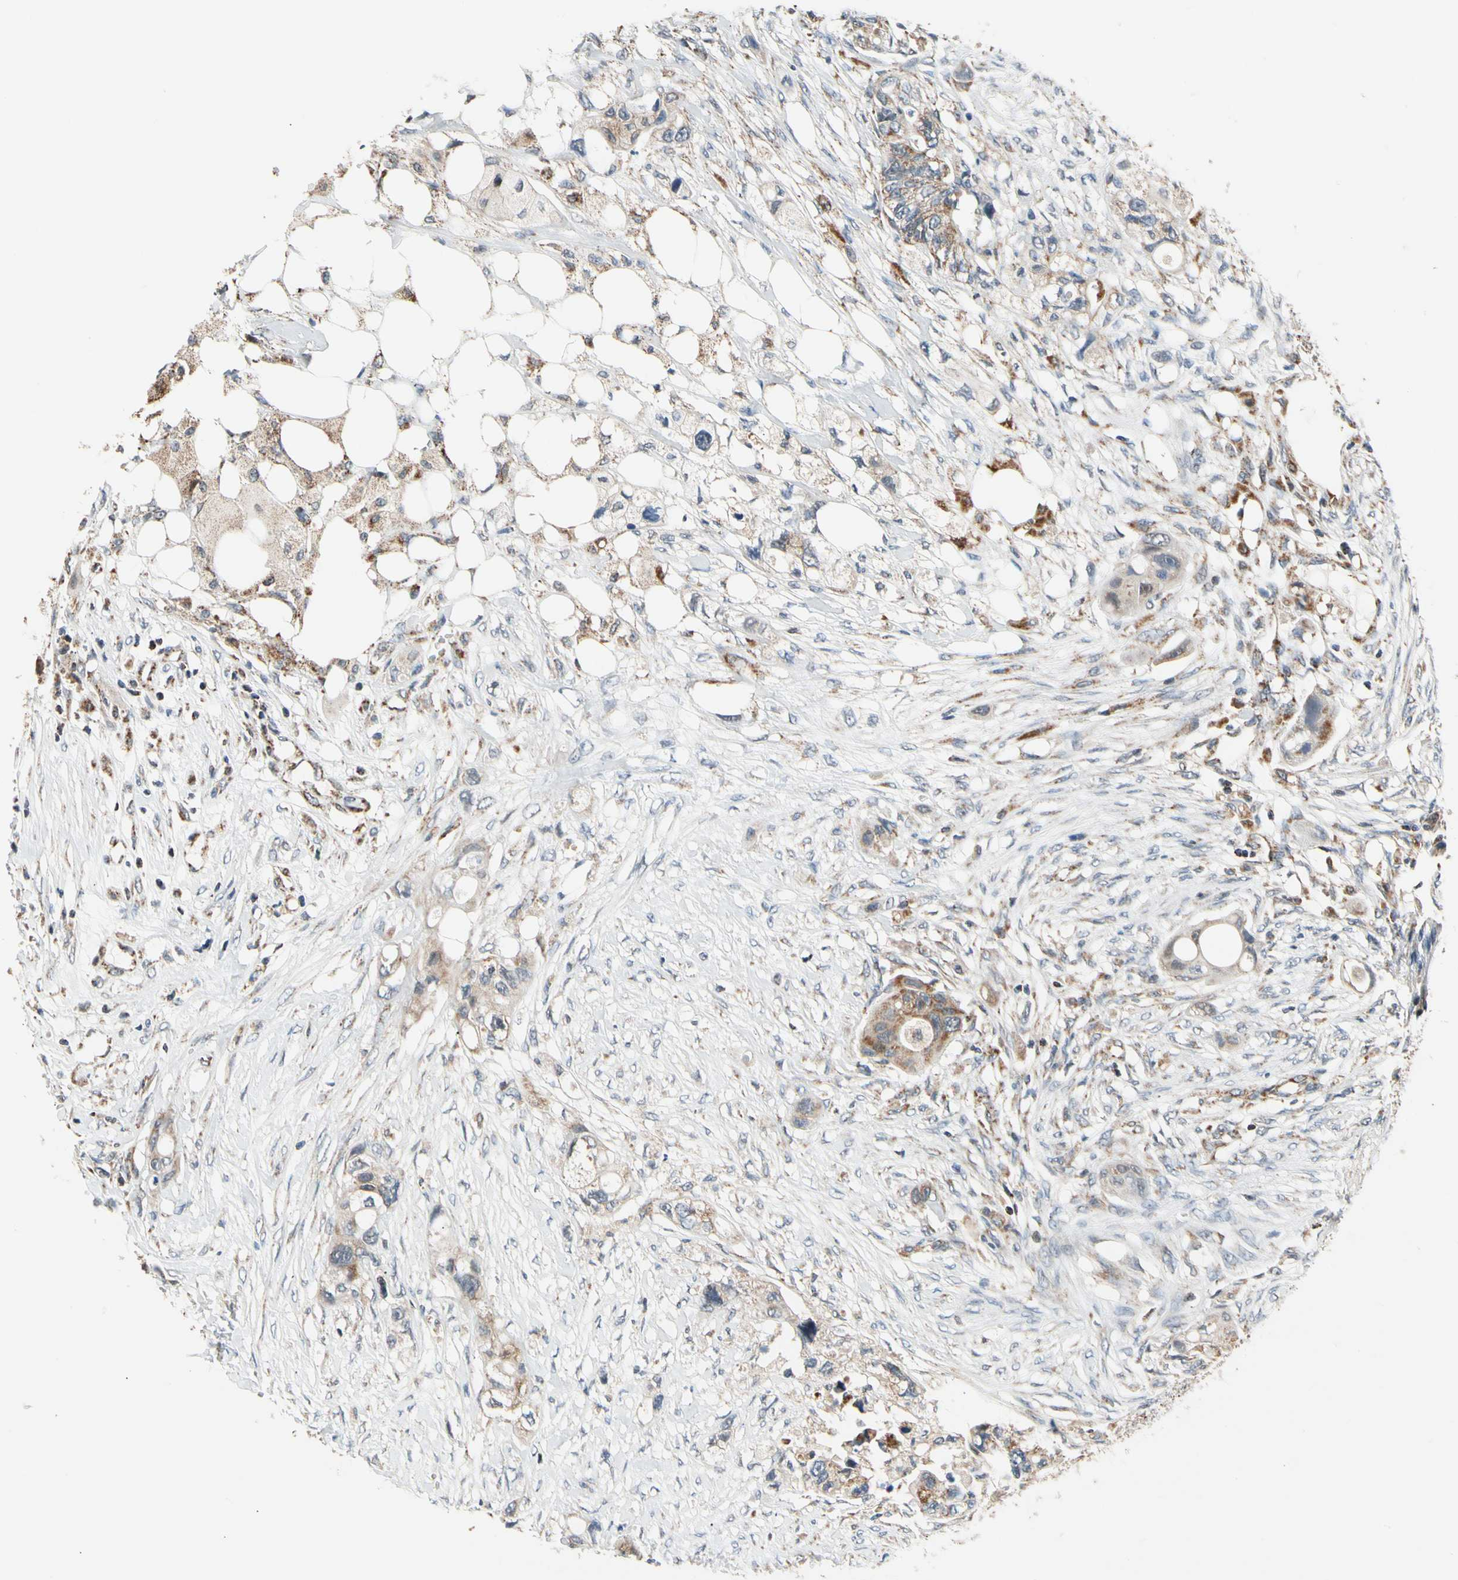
{"staining": {"intensity": "moderate", "quantity": ">75%", "location": "cytoplasmic/membranous"}, "tissue": "colorectal cancer", "cell_type": "Tumor cells", "image_type": "cancer", "snomed": [{"axis": "morphology", "description": "Adenocarcinoma, NOS"}, {"axis": "topography", "description": "Colon"}], "caption": "High-power microscopy captured an immunohistochemistry micrograph of colorectal adenocarcinoma, revealing moderate cytoplasmic/membranous staining in approximately >75% of tumor cells.", "gene": "KHDC4", "patient": {"sex": "female", "age": 57}}